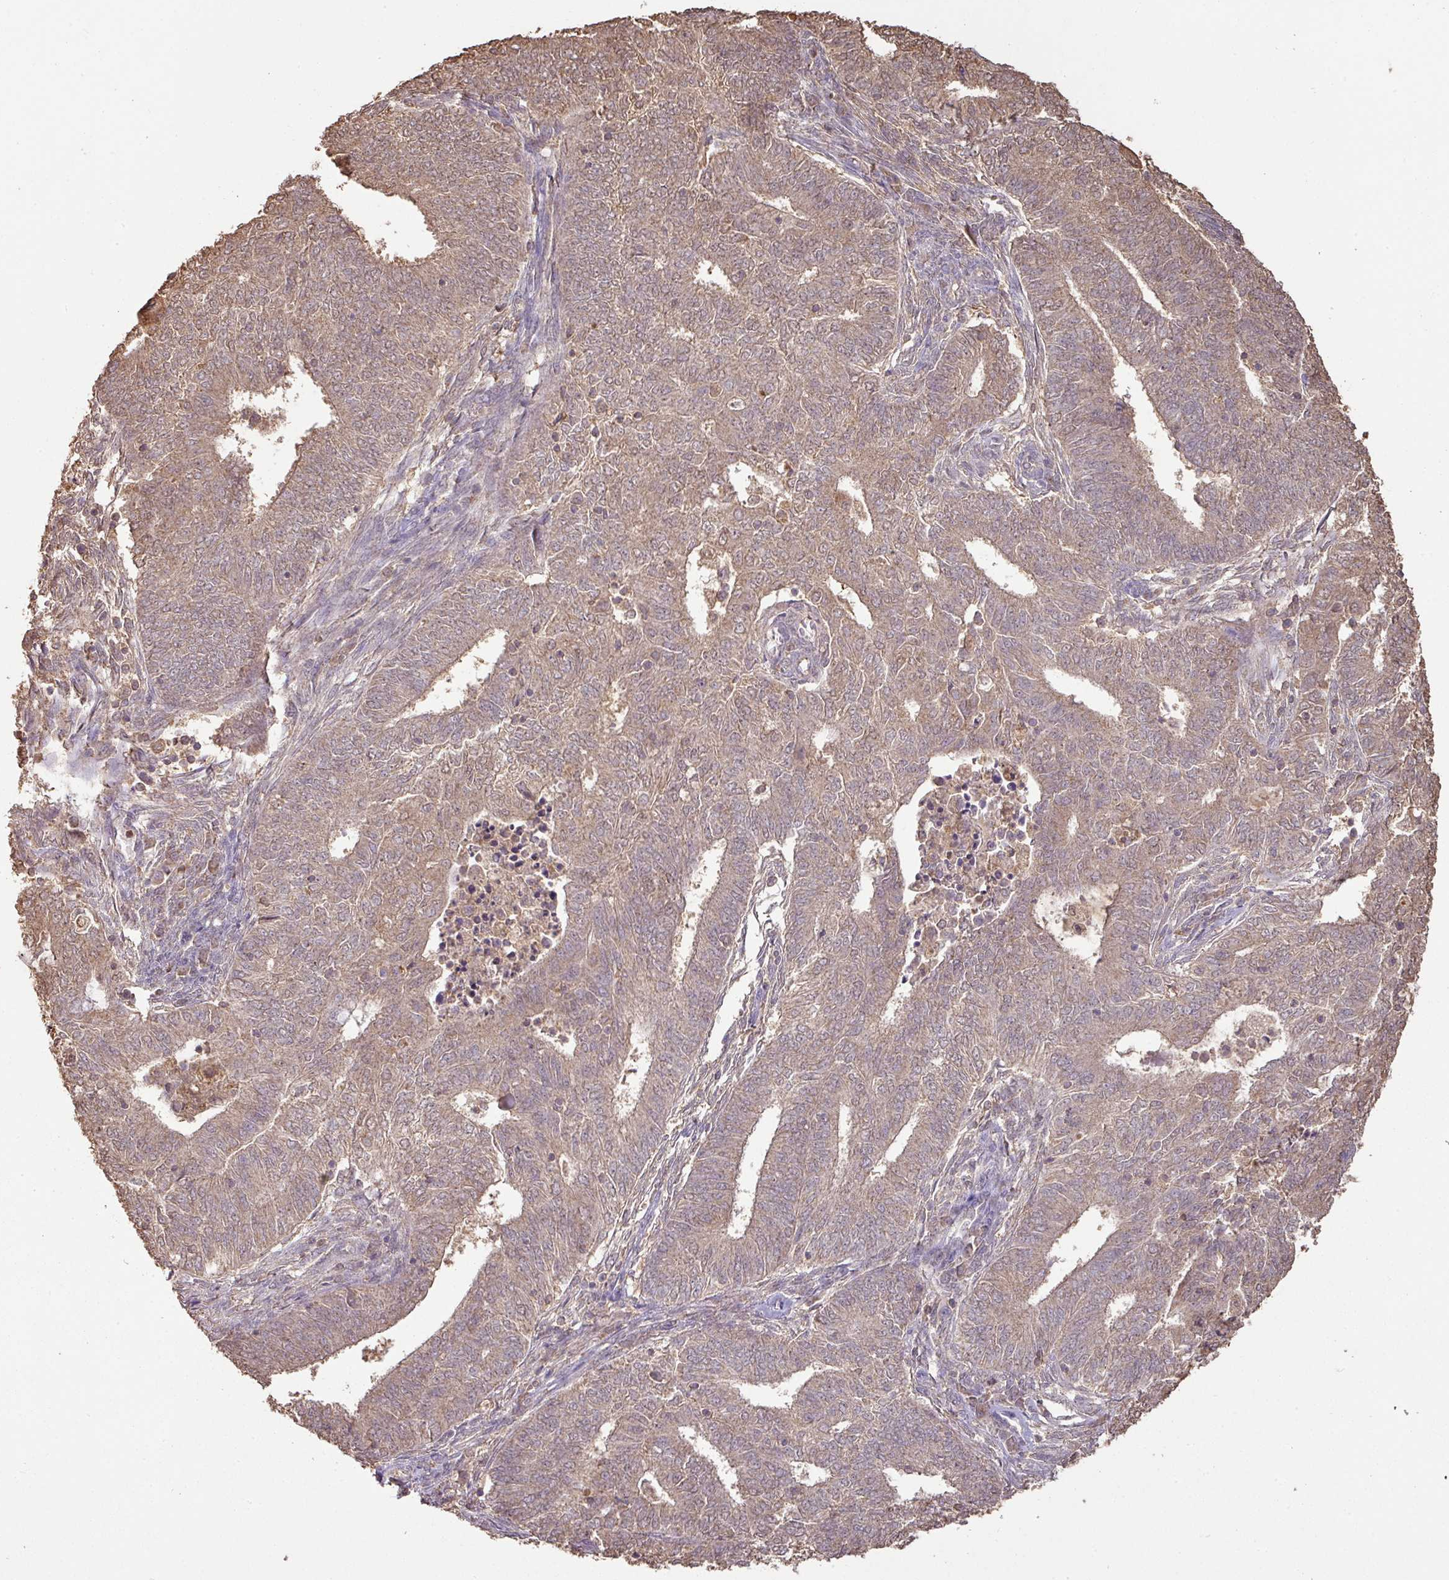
{"staining": {"intensity": "moderate", "quantity": ">75%", "location": "cytoplasmic/membranous"}, "tissue": "endometrial cancer", "cell_type": "Tumor cells", "image_type": "cancer", "snomed": [{"axis": "morphology", "description": "Adenocarcinoma, NOS"}, {"axis": "topography", "description": "Endometrium"}], "caption": "This is a histology image of immunohistochemistry (IHC) staining of endometrial cancer (adenocarcinoma), which shows moderate expression in the cytoplasmic/membranous of tumor cells.", "gene": "ATAT1", "patient": {"sex": "female", "age": 62}}